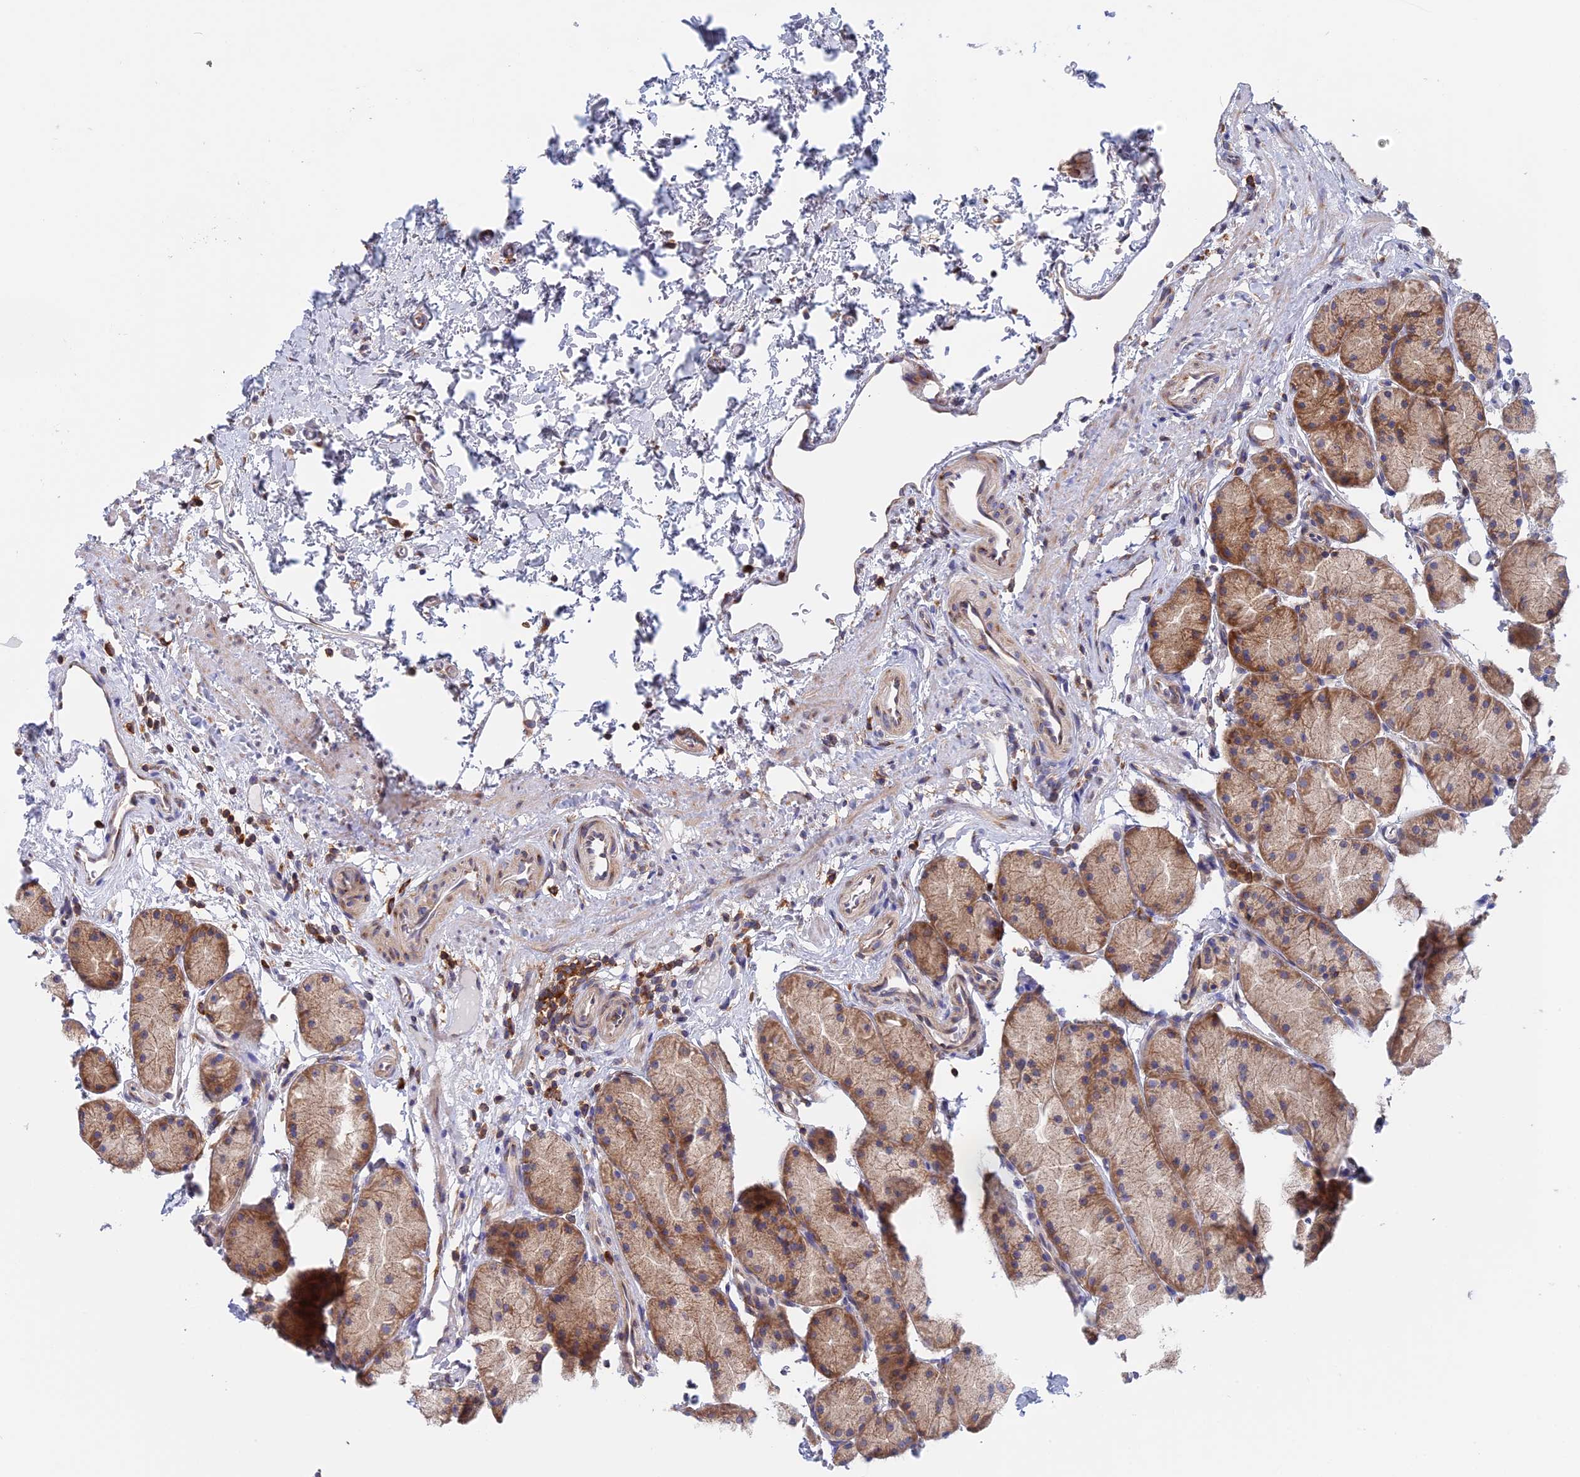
{"staining": {"intensity": "moderate", "quantity": ">75%", "location": "cytoplasmic/membranous"}, "tissue": "stomach", "cell_type": "Glandular cells", "image_type": "normal", "snomed": [{"axis": "morphology", "description": "Normal tissue, NOS"}, {"axis": "topography", "description": "Stomach, upper"}, {"axis": "topography", "description": "Stomach"}], "caption": "Stomach stained with immunohistochemistry shows moderate cytoplasmic/membranous staining in approximately >75% of glandular cells. (brown staining indicates protein expression, while blue staining denotes nuclei).", "gene": "GMIP", "patient": {"sex": "male", "age": 47}}